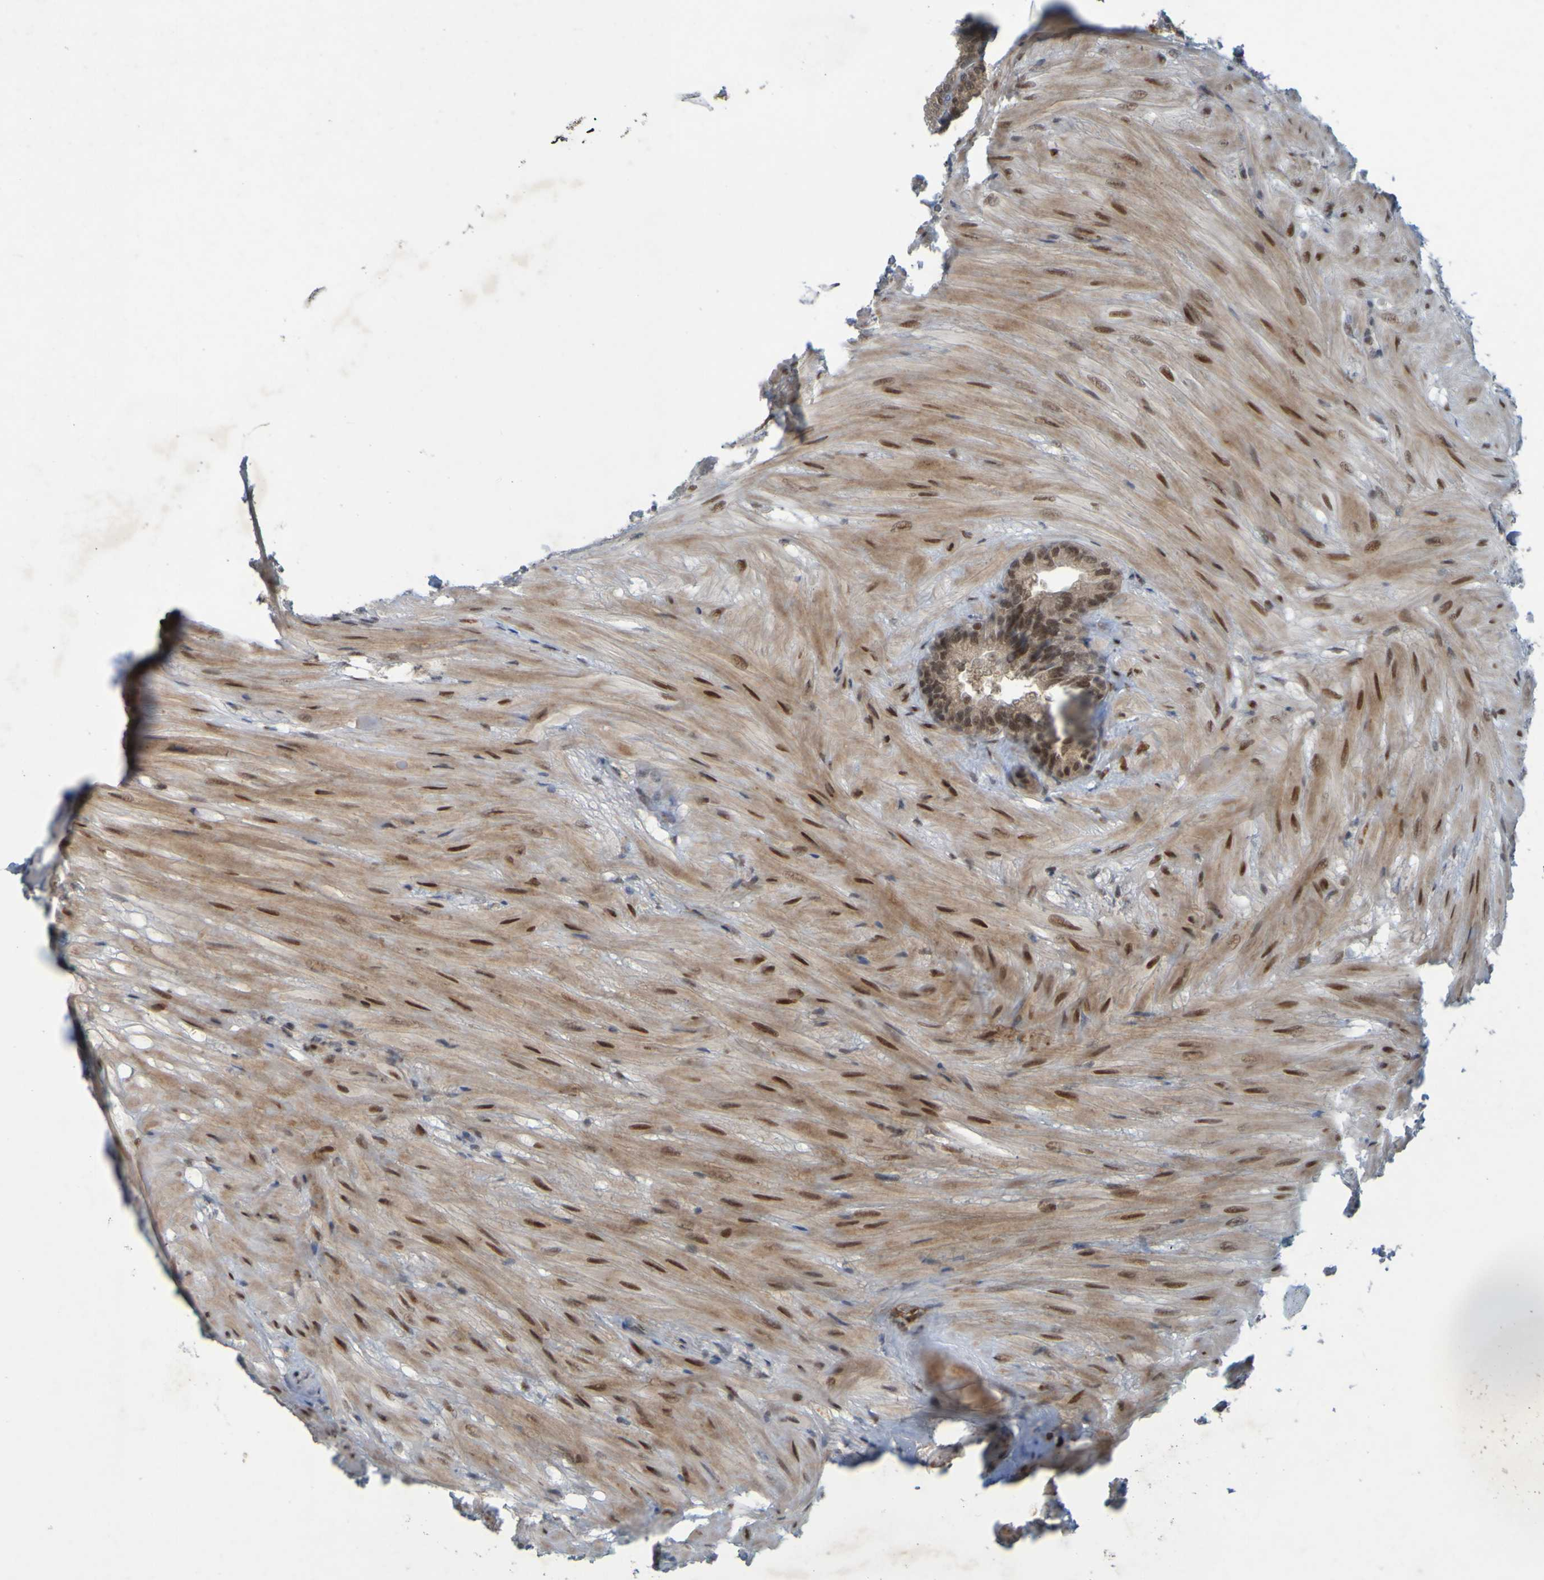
{"staining": {"intensity": "moderate", "quantity": "25%-75%", "location": "cytoplasmic/membranous,nuclear"}, "tissue": "seminal vesicle", "cell_type": "Glandular cells", "image_type": "normal", "snomed": [{"axis": "morphology", "description": "Normal tissue, NOS"}, {"axis": "topography", "description": "Seminal veicle"}], "caption": "Protein expression analysis of unremarkable seminal vesicle shows moderate cytoplasmic/membranous,nuclear positivity in about 25%-75% of glandular cells.", "gene": "MCPH1", "patient": {"sex": "male", "age": 46}}